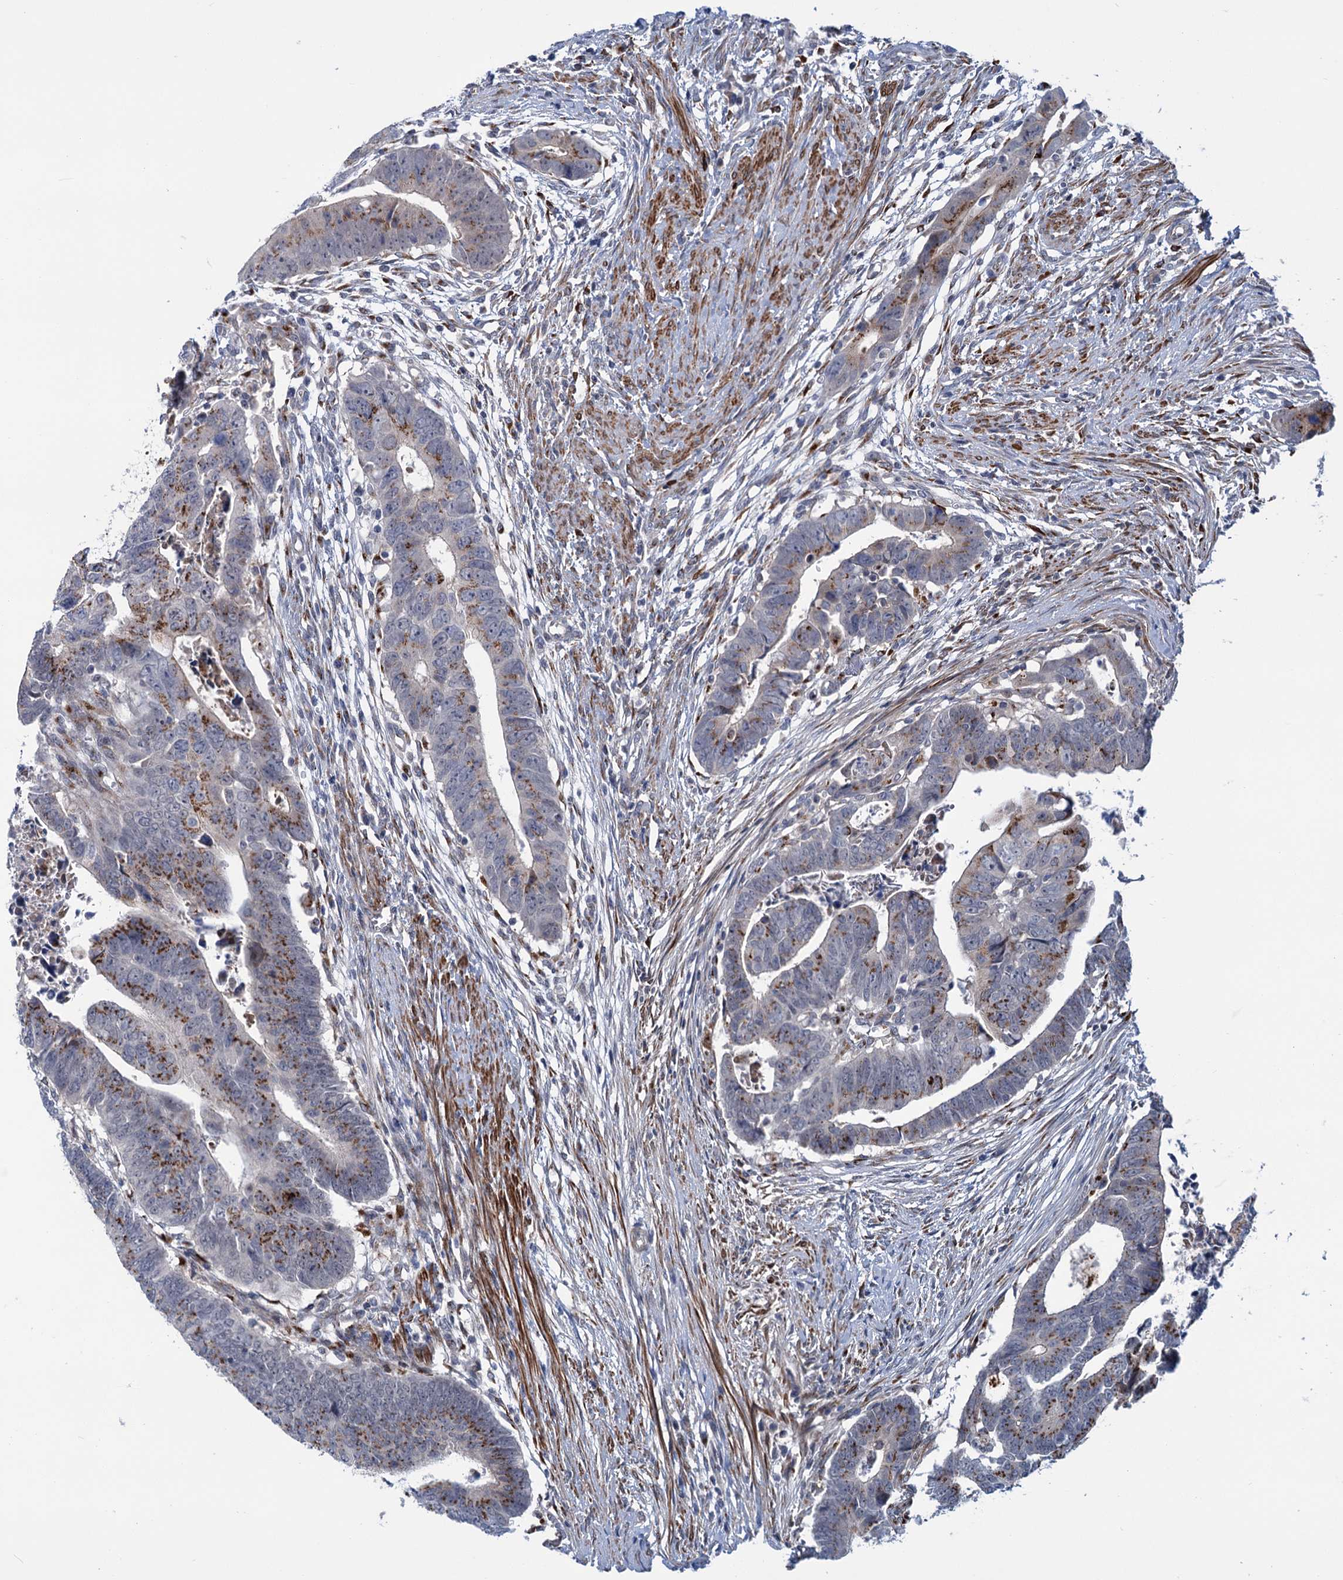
{"staining": {"intensity": "strong", "quantity": "25%-75%", "location": "cytoplasmic/membranous"}, "tissue": "colorectal cancer", "cell_type": "Tumor cells", "image_type": "cancer", "snomed": [{"axis": "morphology", "description": "Adenocarcinoma, NOS"}, {"axis": "topography", "description": "Rectum"}], "caption": "This is an image of immunohistochemistry staining of colorectal cancer (adenocarcinoma), which shows strong expression in the cytoplasmic/membranous of tumor cells.", "gene": "ELP4", "patient": {"sex": "female", "age": 65}}